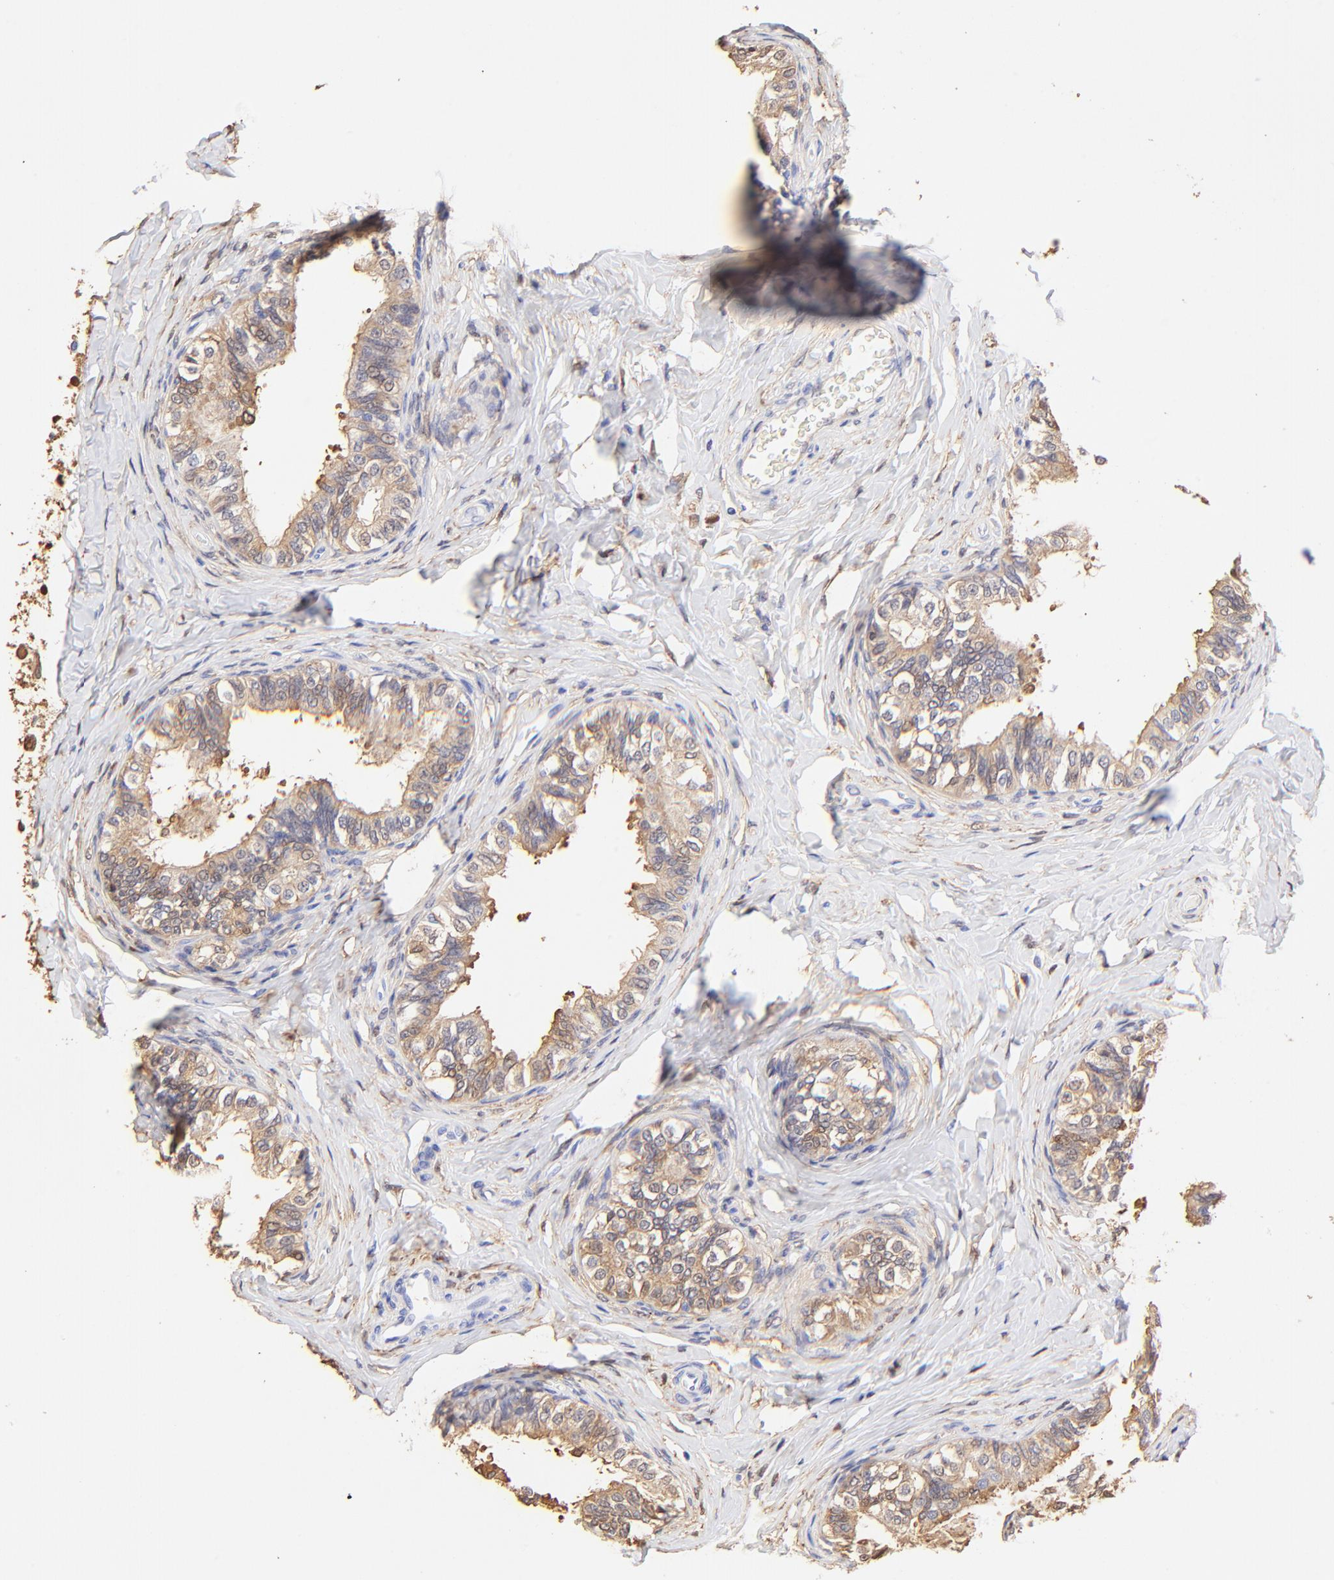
{"staining": {"intensity": "moderate", "quantity": ">75%", "location": "cytoplasmic/membranous"}, "tissue": "epididymis", "cell_type": "Glandular cells", "image_type": "normal", "snomed": [{"axis": "morphology", "description": "Normal tissue, NOS"}, {"axis": "topography", "description": "Soft tissue"}, {"axis": "topography", "description": "Epididymis"}], "caption": "A brown stain labels moderate cytoplasmic/membranous positivity of a protein in glandular cells of benign epididymis.", "gene": "ALDH1A1", "patient": {"sex": "male", "age": 26}}